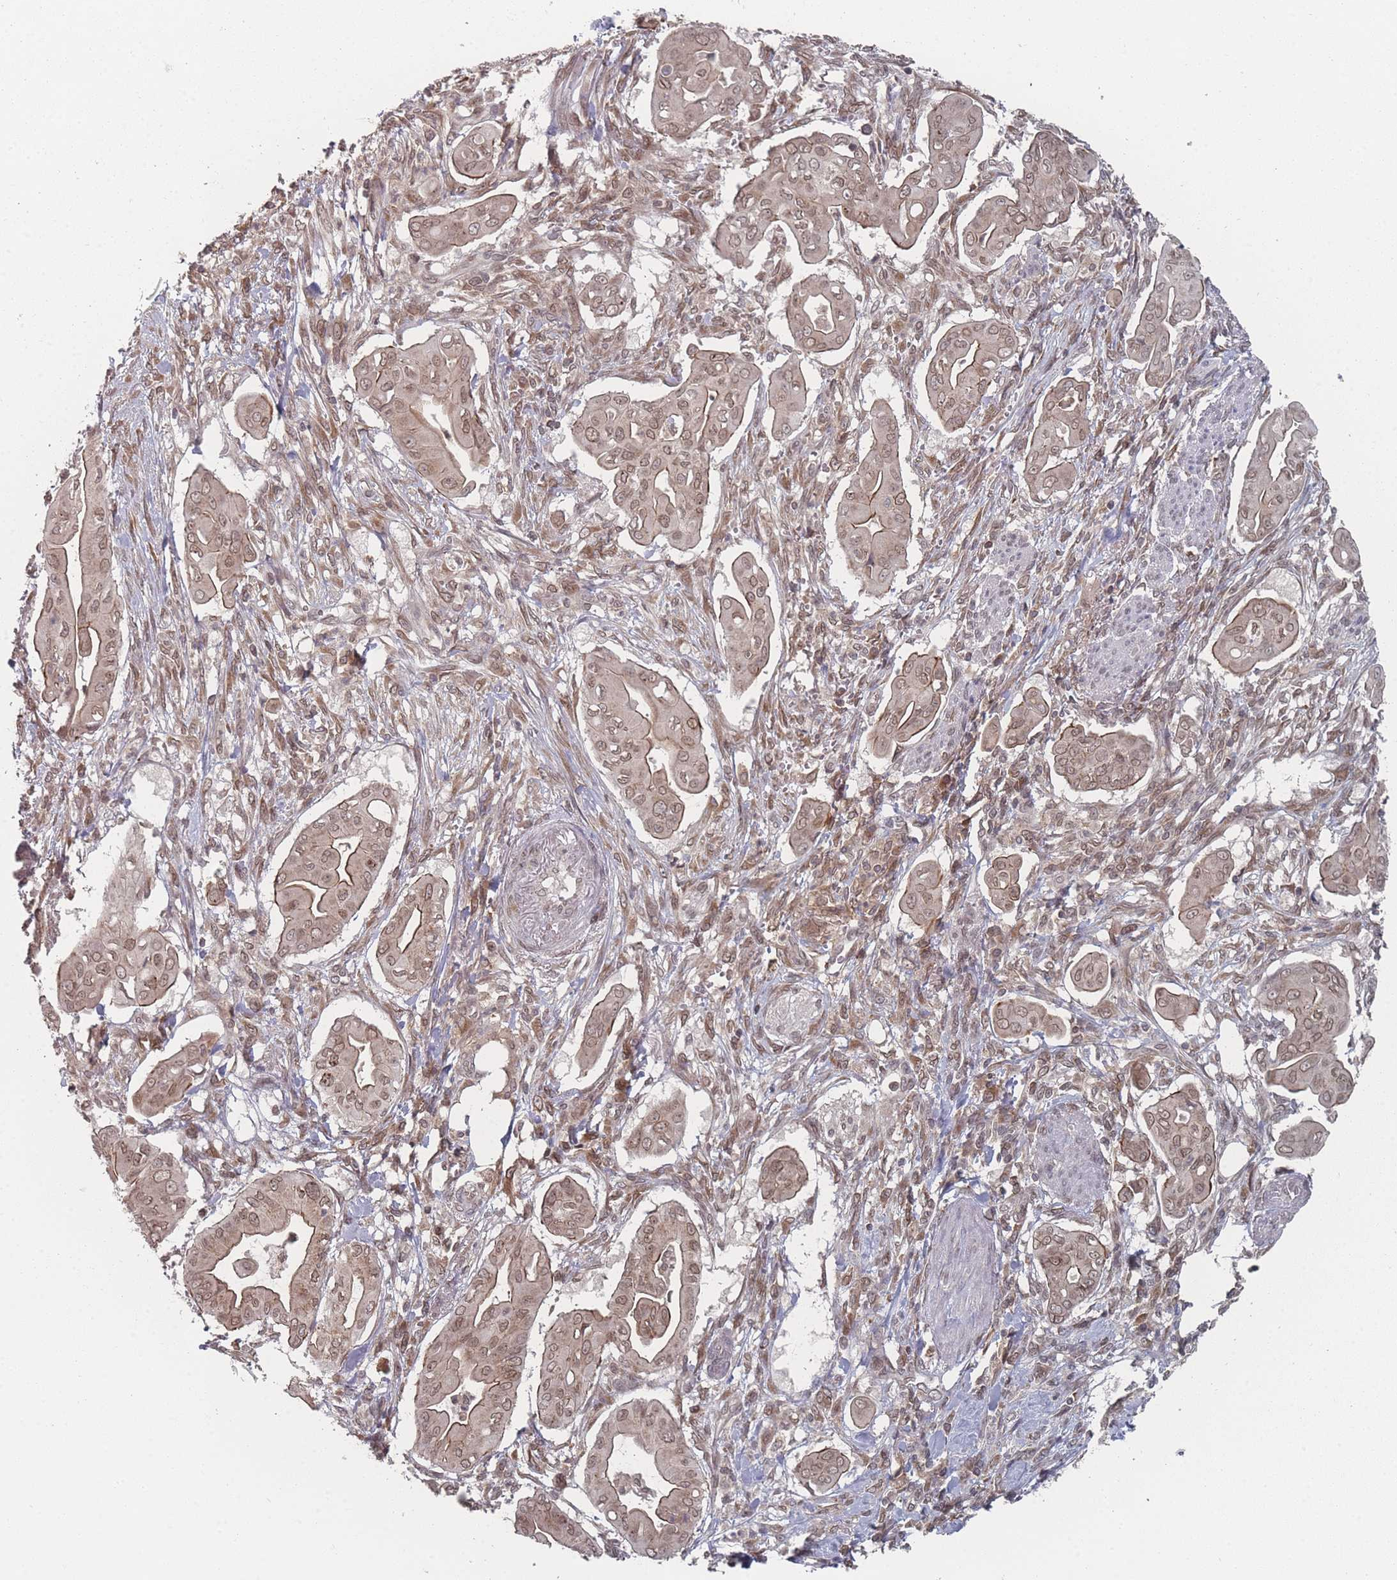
{"staining": {"intensity": "moderate", "quantity": ">75%", "location": "cytoplasmic/membranous,nuclear"}, "tissue": "pancreatic cancer", "cell_type": "Tumor cells", "image_type": "cancer", "snomed": [{"axis": "morphology", "description": "Adenocarcinoma, NOS"}, {"axis": "topography", "description": "Pancreas"}], "caption": "Pancreatic cancer stained with DAB (3,3'-diaminobenzidine) IHC exhibits medium levels of moderate cytoplasmic/membranous and nuclear expression in approximately >75% of tumor cells.", "gene": "TBC1D25", "patient": {"sex": "male", "age": 71}}